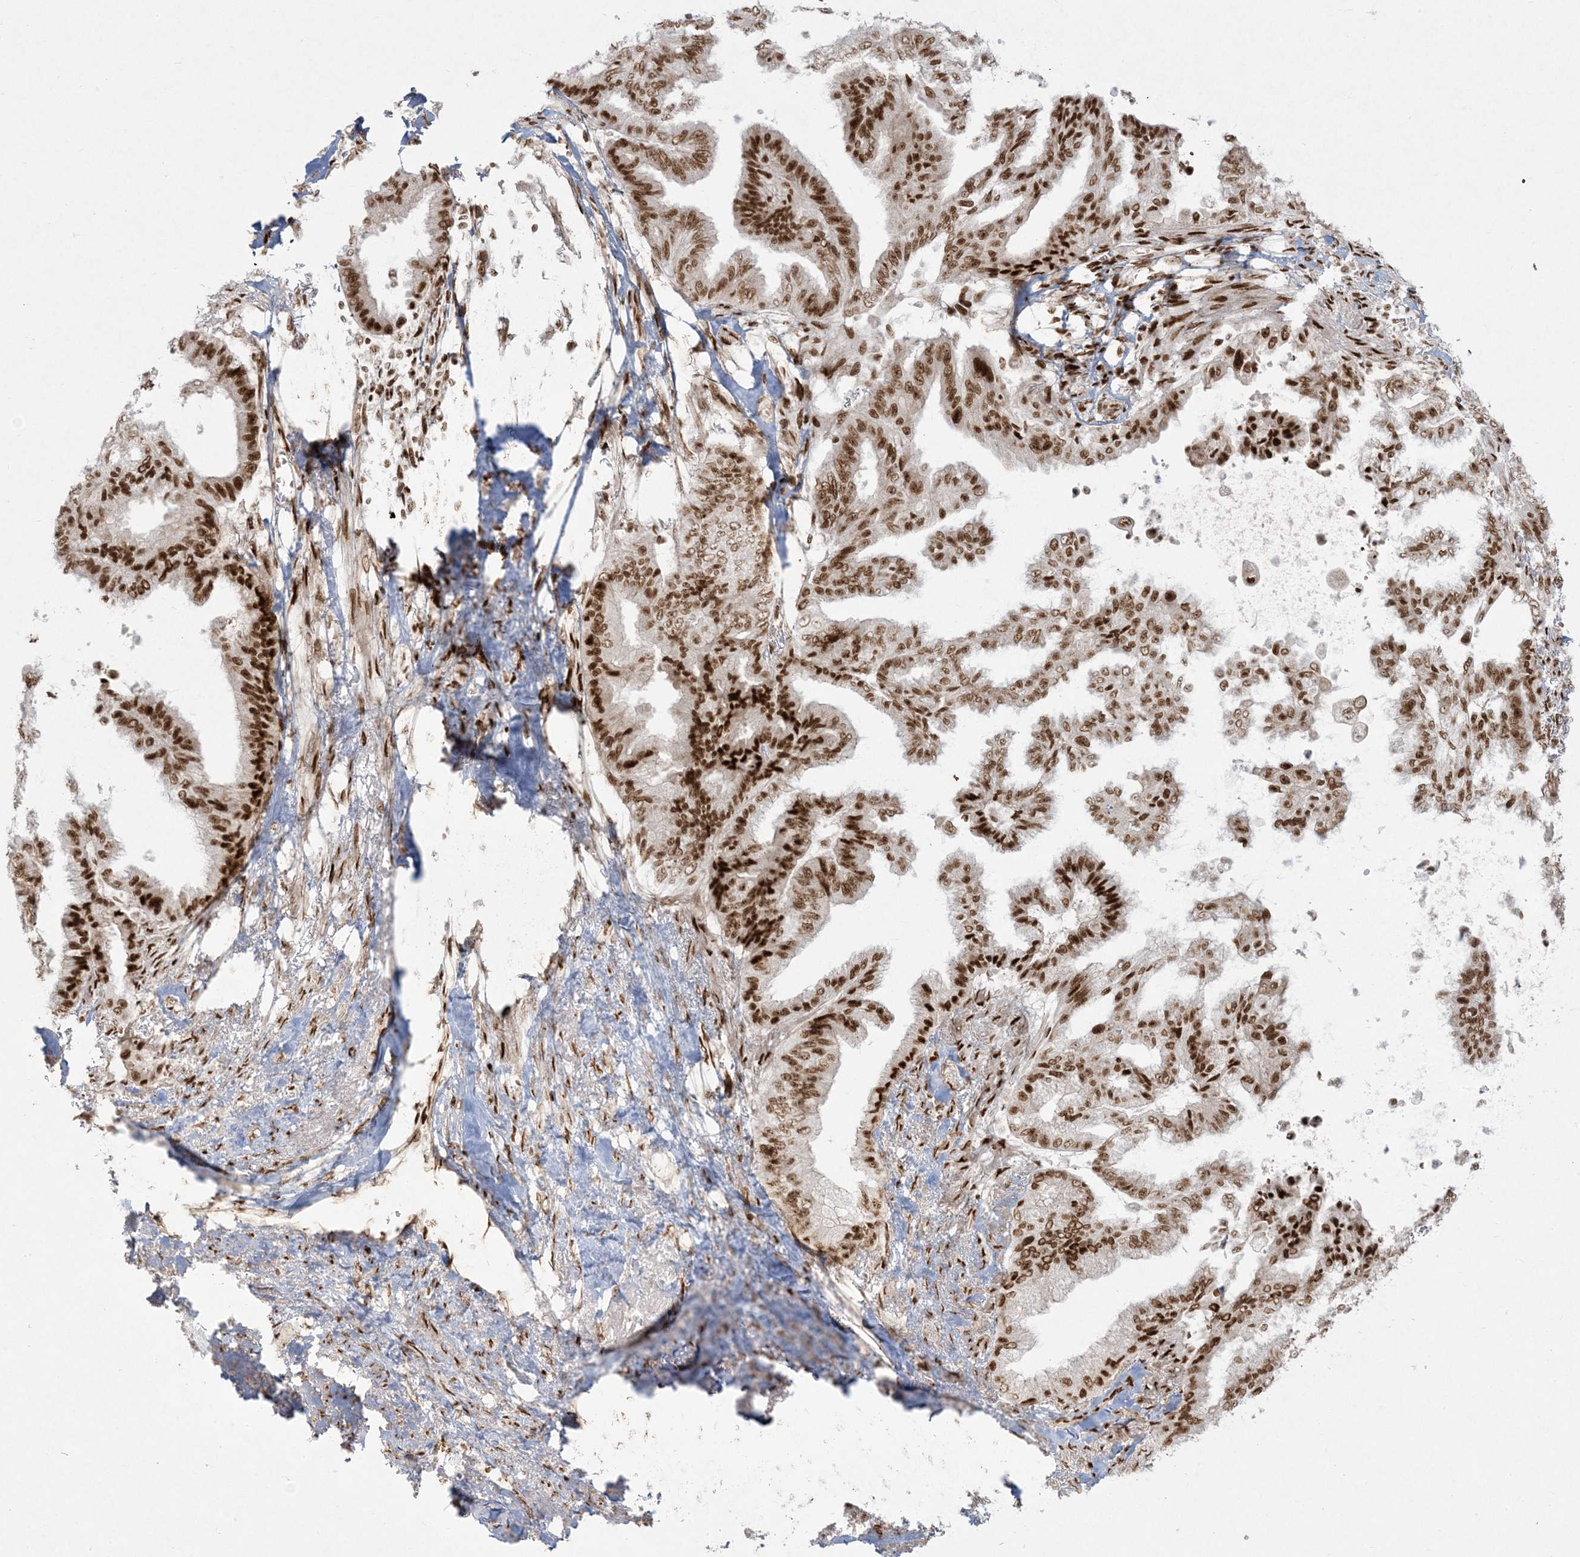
{"staining": {"intensity": "strong", "quantity": ">75%", "location": "nuclear"}, "tissue": "endometrial cancer", "cell_type": "Tumor cells", "image_type": "cancer", "snomed": [{"axis": "morphology", "description": "Adenocarcinoma, NOS"}, {"axis": "topography", "description": "Endometrium"}], "caption": "Tumor cells exhibit strong nuclear staining in about >75% of cells in adenocarcinoma (endometrial).", "gene": "RBM10", "patient": {"sex": "female", "age": 86}}